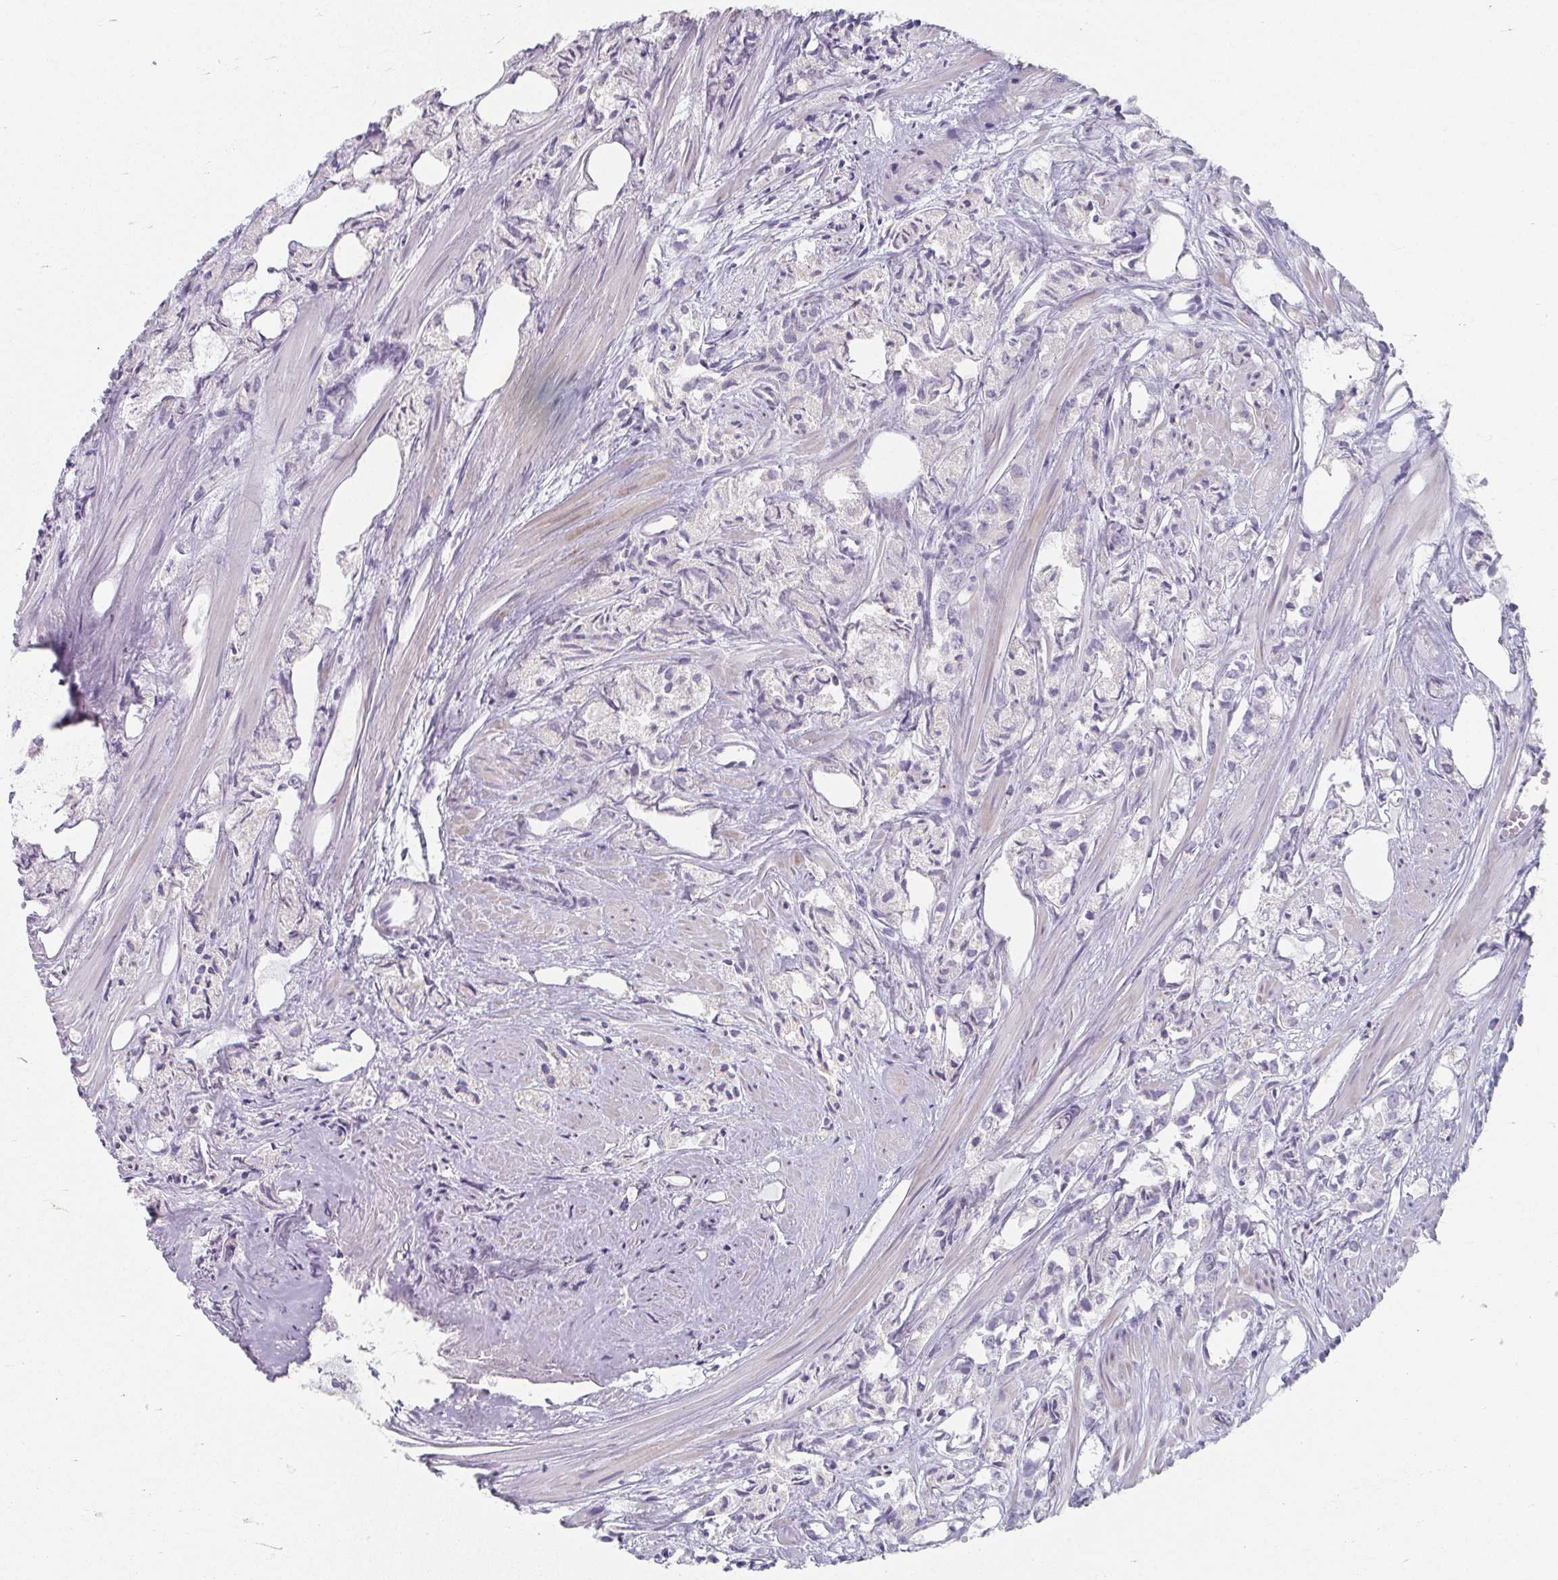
{"staining": {"intensity": "negative", "quantity": "none", "location": "none"}, "tissue": "prostate cancer", "cell_type": "Tumor cells", "image_type": "cancer", "snomed": [{"axis": "morphology", "description": "Adenocarcinoma, High grade"}, {"axis": "topography", "description": "Prostate"}], "caption": "Tumor cells show no significant staining in adenocarcinoma (high-grade) (prostate).", "gene": "CAMKV", "patient": {"sex": "male", "age": 58}}